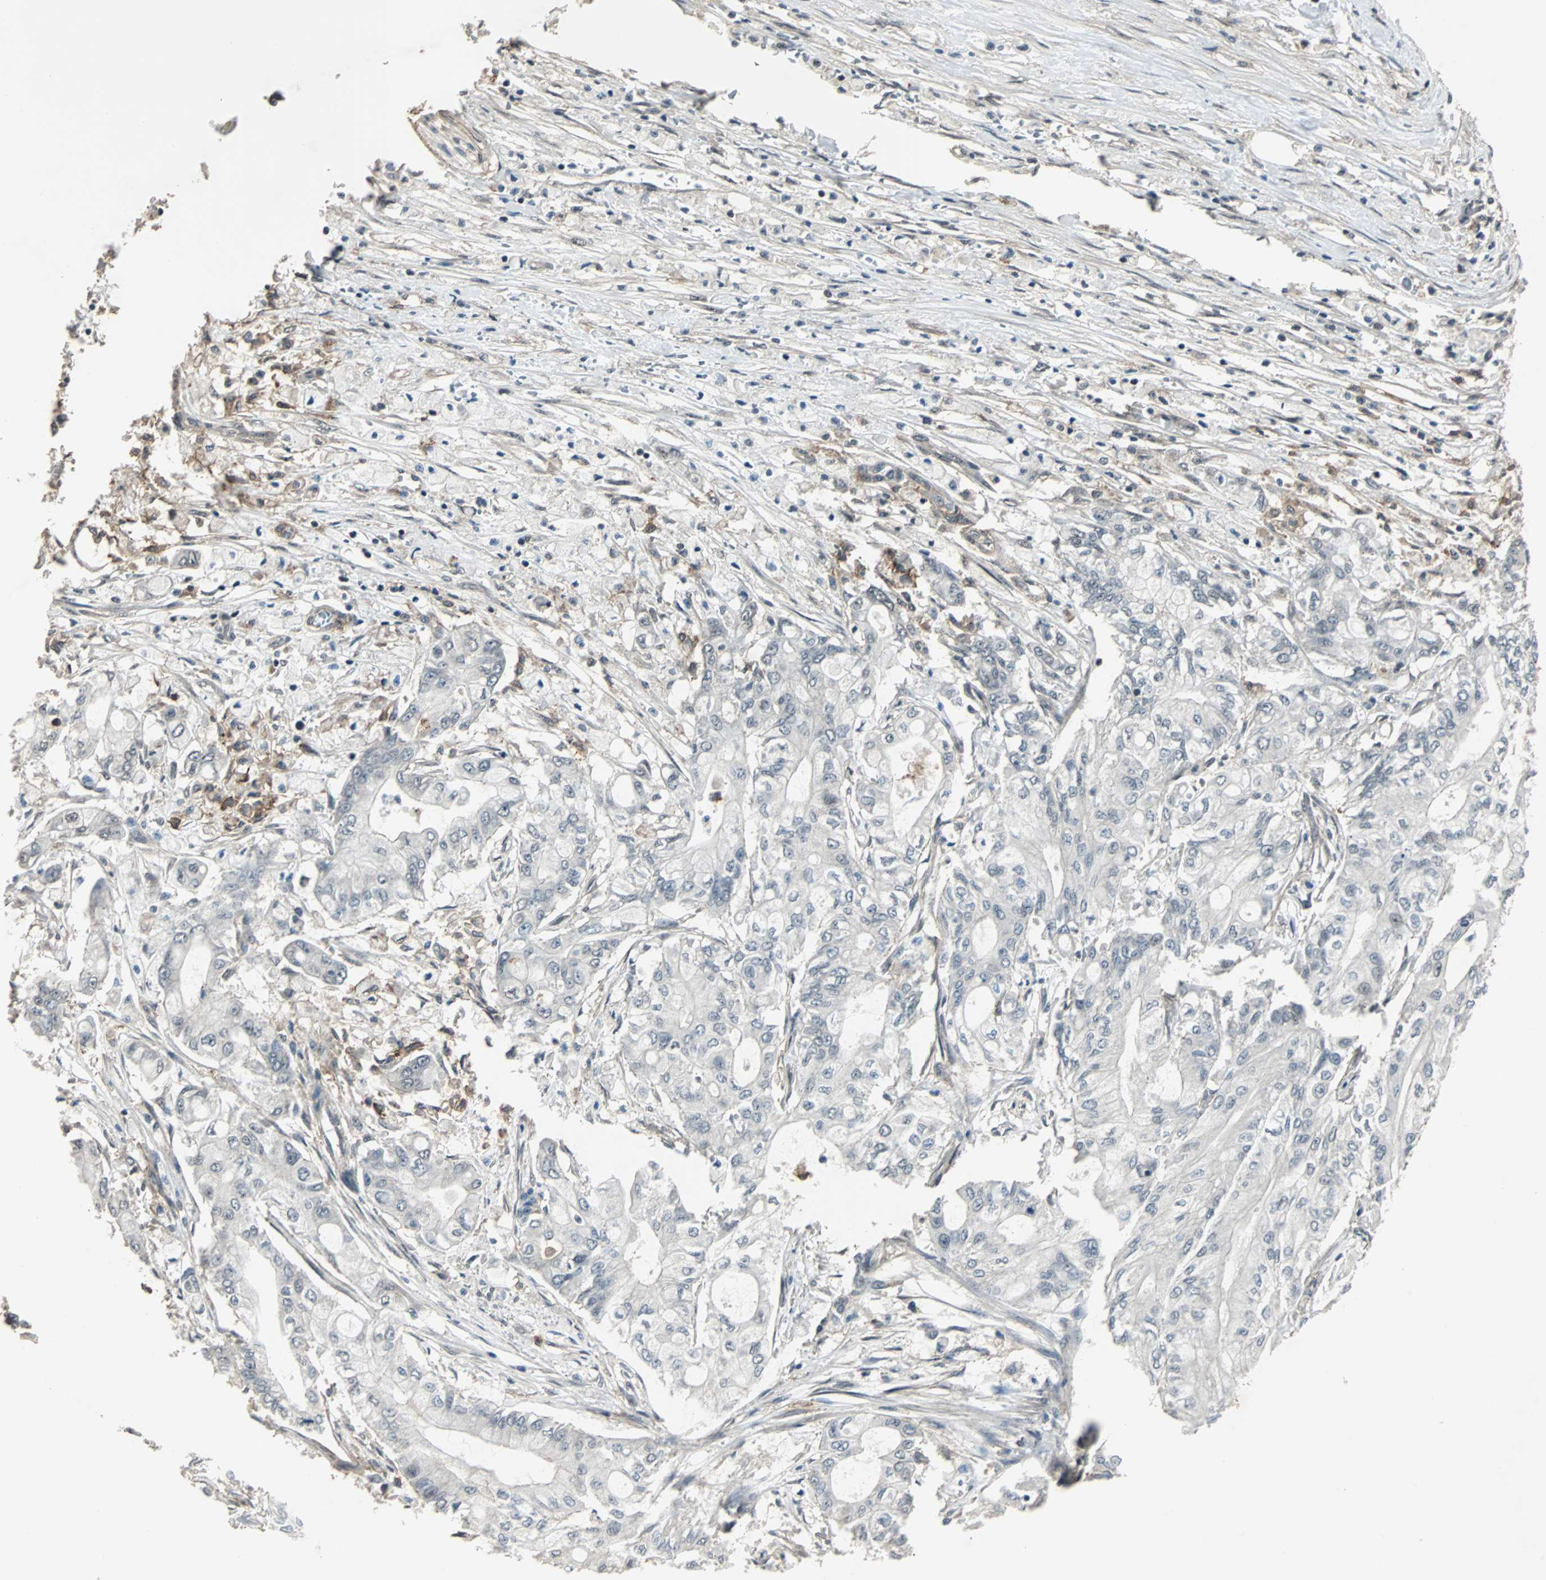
{"staining": {"intensity": "negative", "quantity": "none", "location": "none"}, "tissue": "pancreatic cancer", "cell_type": "Tumor cells", "image_type": "cancer", "snomed": [{"axis": "morphology", "description": "Adenocarcinoma, NOS"}, {"axis": "topography", "description": "Pancreas"}], "caption": "Pancreatic cancer stained for a protein using IHC shows no expression tumor cells.", "gene": "MKX", "patient": {"sex": "male", "age": 70}}